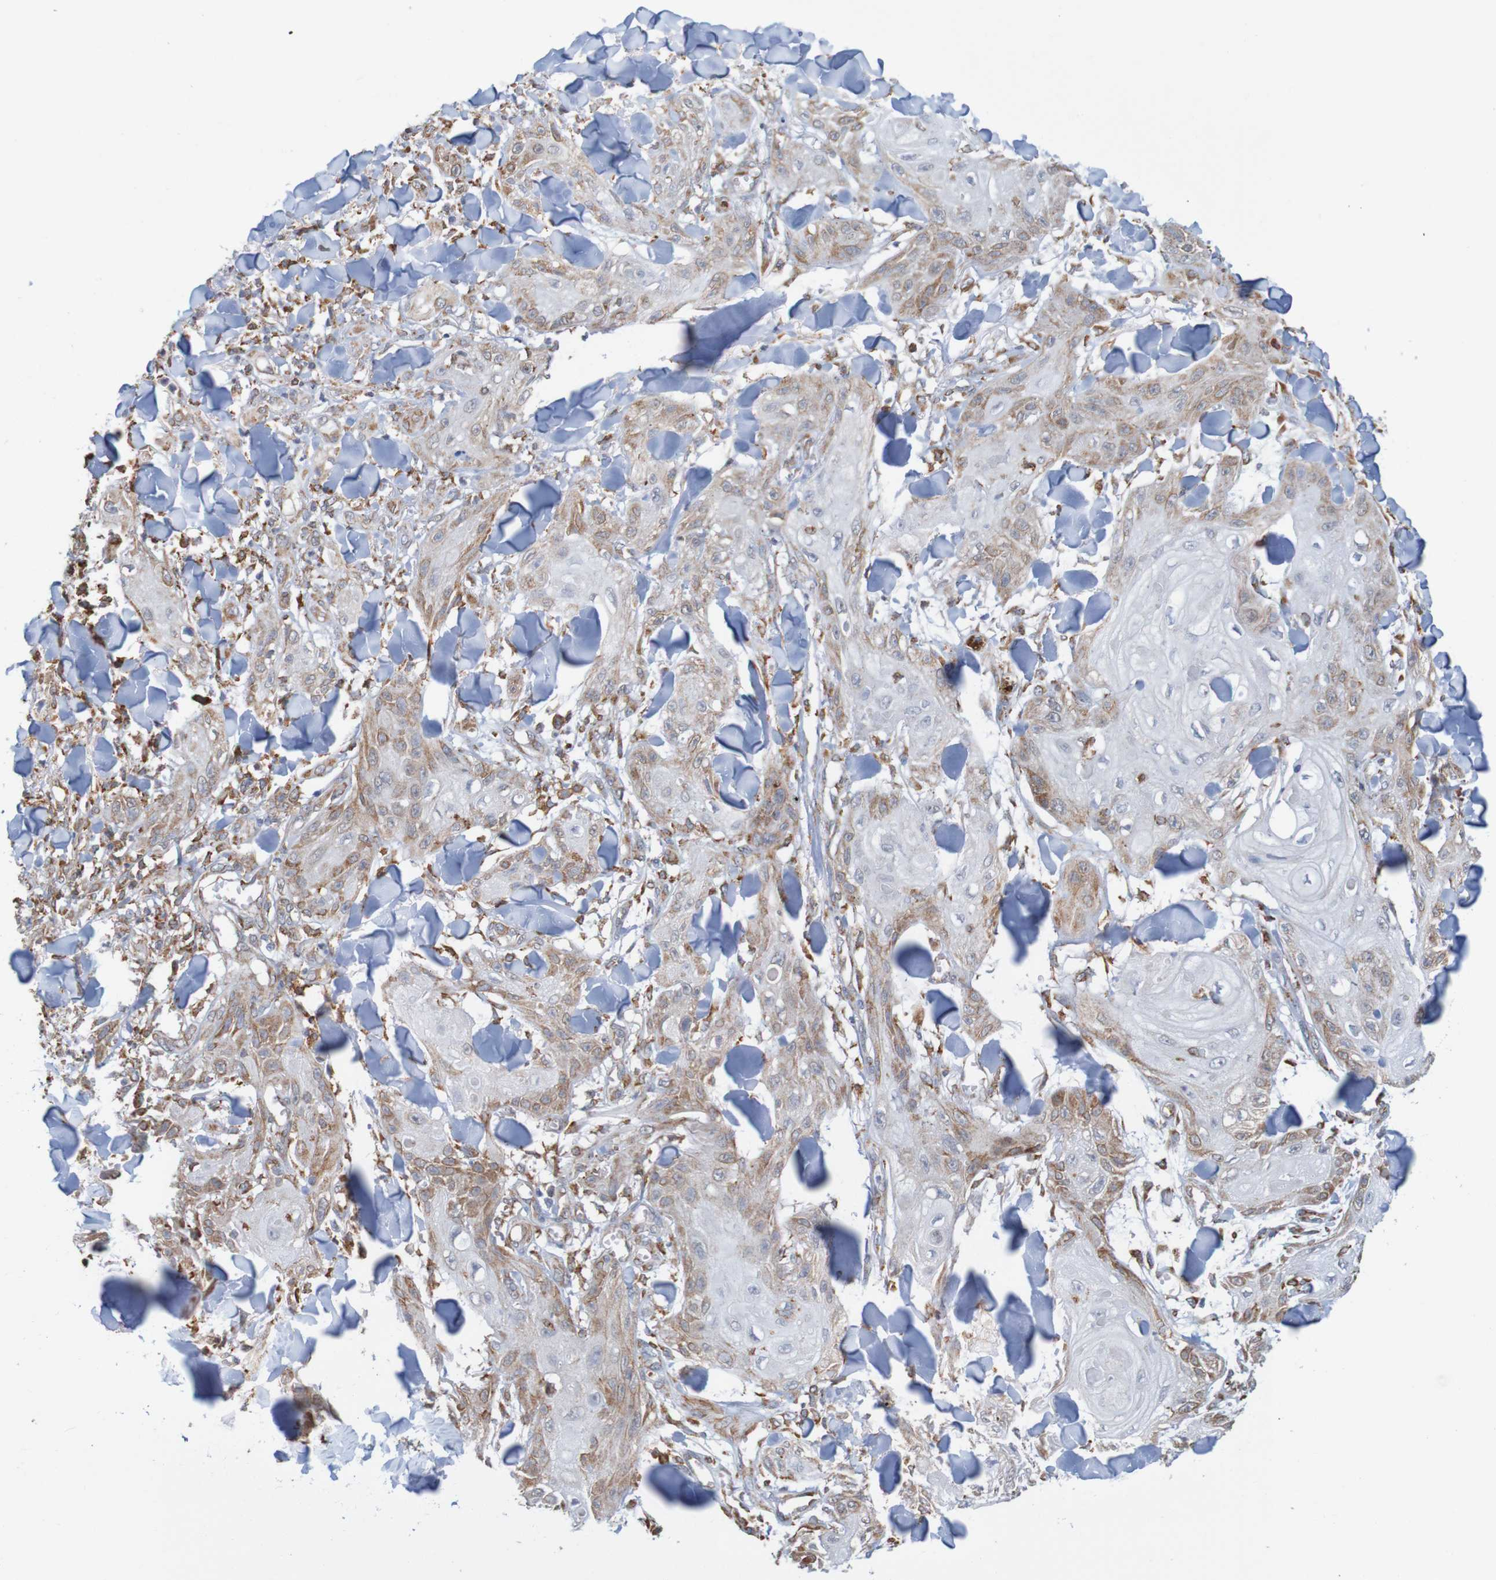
{"staining": {"intensity": "moderate", "quantity": "<25%", "location": "cytoplasmic/membranous"}, "tissue": "skin cancer", "cell_type": "Tumor cells", "image_type": "cancer", "snomed": [{"axis": "morphology", "description": "Squamous cell carcinoma, NOS"}, {"axis": "topography", "description": "Skin"}], "caption": "A low amount of moderate cytoplasmic/membranous expression is seen in about <25% of tumor cells in skin cancer tissue.", "gene": "PDIA3", "patient": {"sex": "male", "age": 74}}